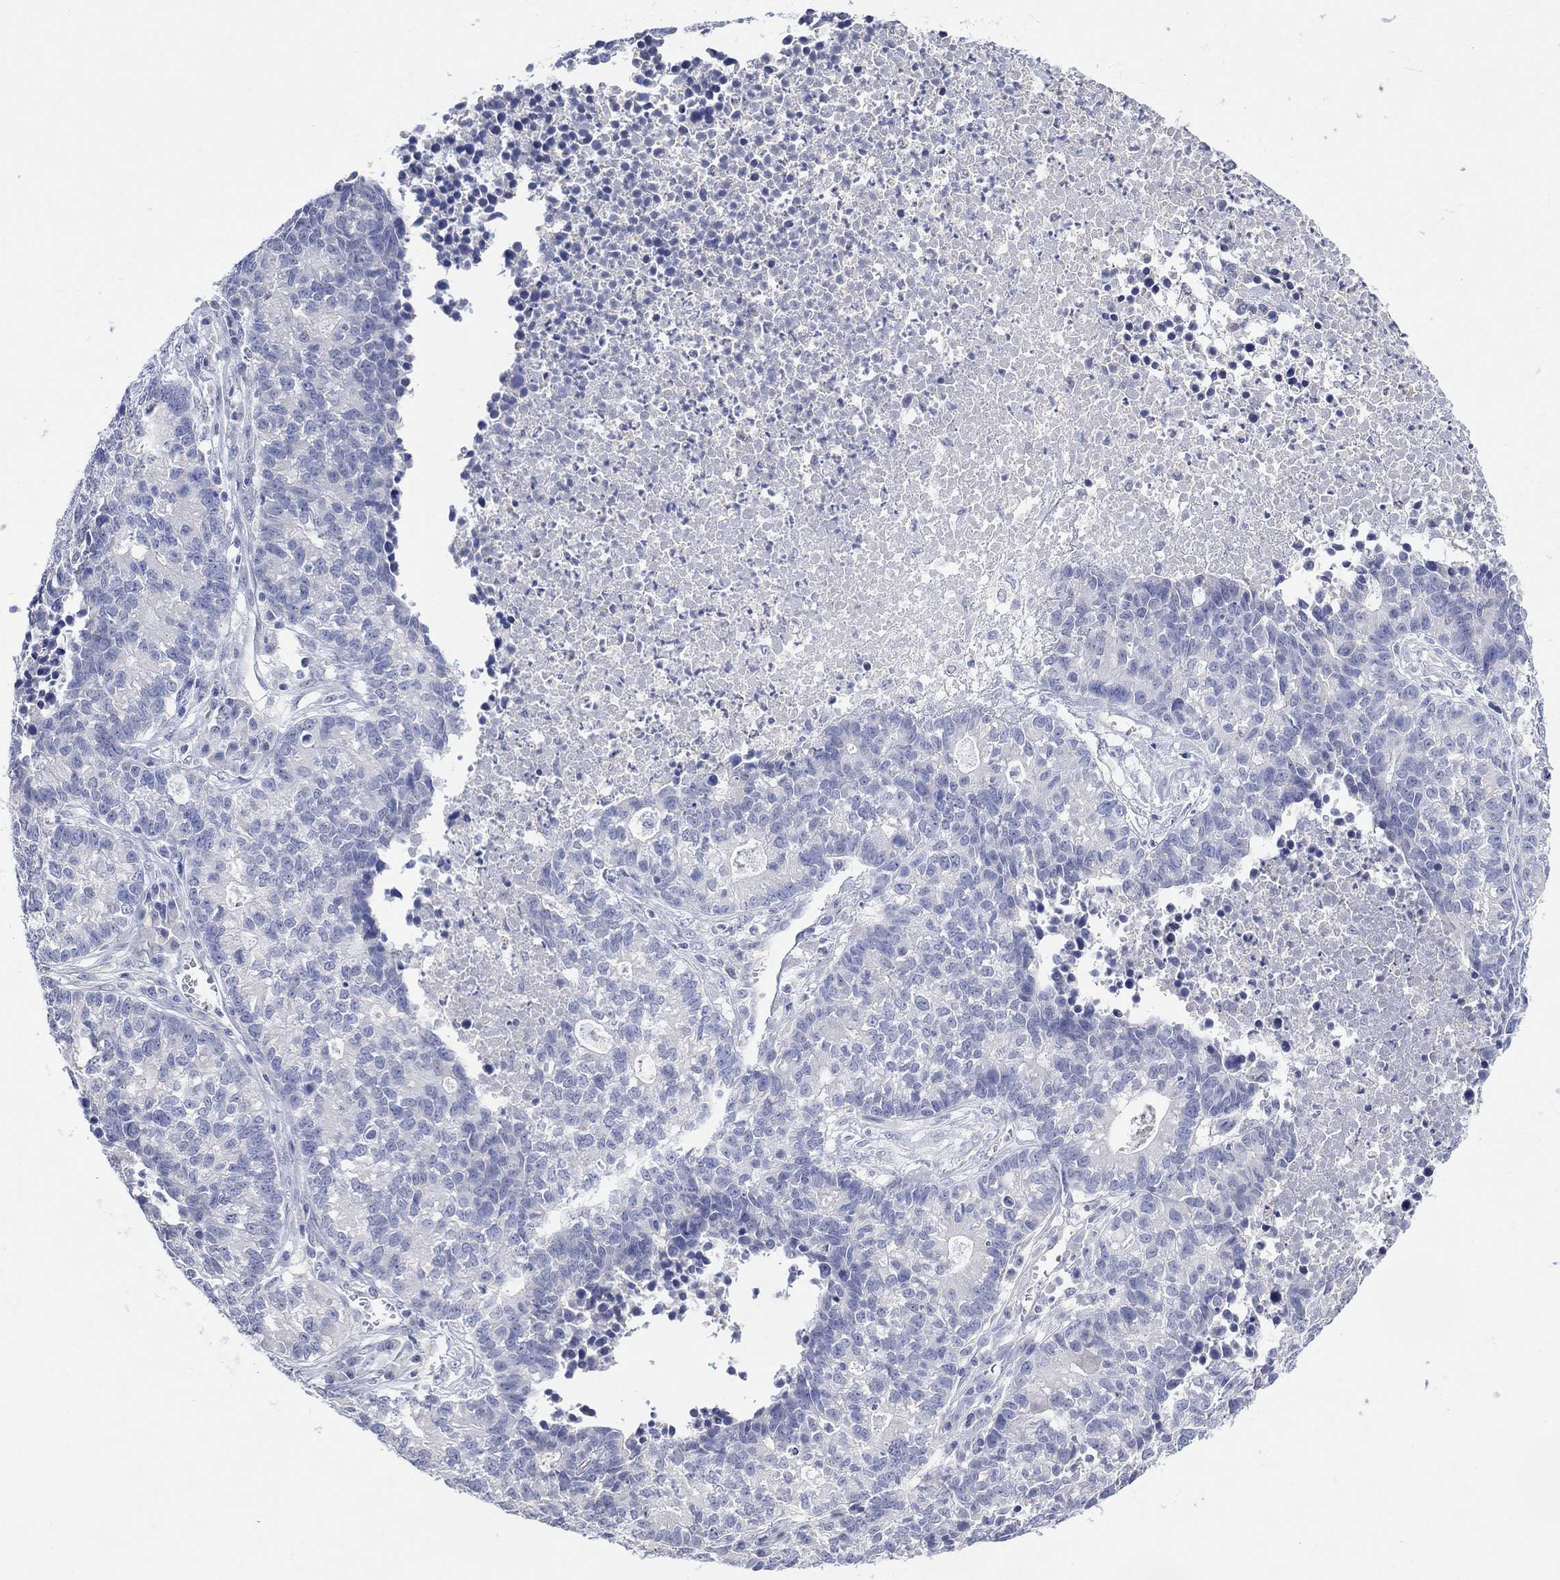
{"staining": {"intensity": "negative", "quantity": "none", "location": "none"}, "tissue": "lung cancer", "cell_type": "Tumor cells", "image_type": "cancer", "snomed": [{"axis": "morphology", "description": "Adenocarcinoma, NOS"}, {"axis": "topography", "description": "Lung"}], "caption": "Tumor cells show no significant positivity in lung cancer (adenocarcinoma).", "gene": "FBP2", "patient": {"sex": "male", "age": 57}}